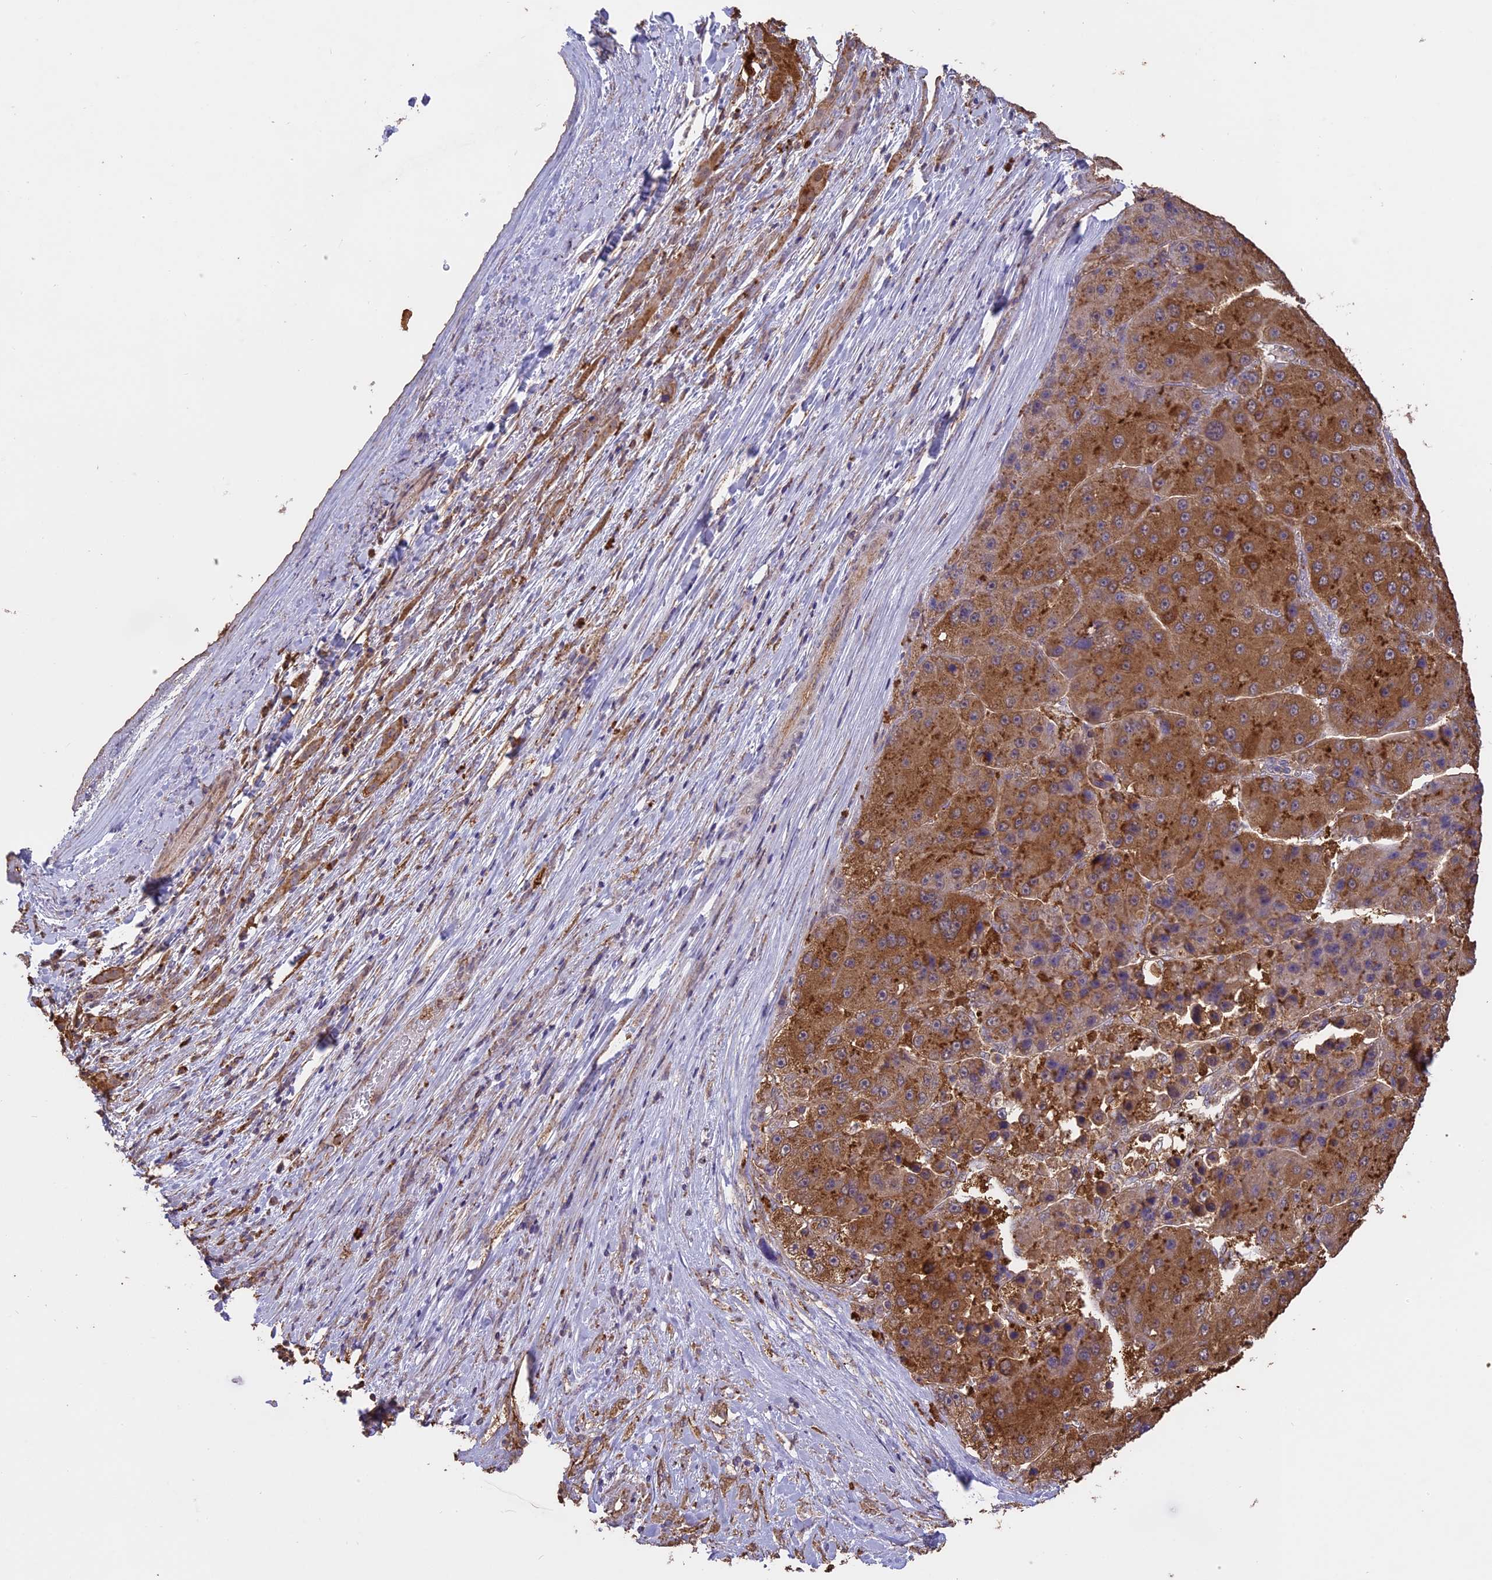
{"staining": {"intensity": "moderate", "quantity": ">75%", "location": "cytoplasmic/membranous"}, "tissue": "liver cancer", "cell_type": "Tumor cells", "image_type": "cancer", "snomed": [{"axis": "morphology", "description": "Carcinoma, Hepatocellular, NOS"}, {"axis": "topography", "description": "Liver"}], "caption": "DAB (3,3'-diaminobenzidine) immunohistochemical staining of human liver hepatocellular carcinoma shows moderate cytoplasmic/membranous protein positivity in about >75% of tumor cells.", "gene": "ARHGAP19", "patient": {"sex": "female", "age": 73}}